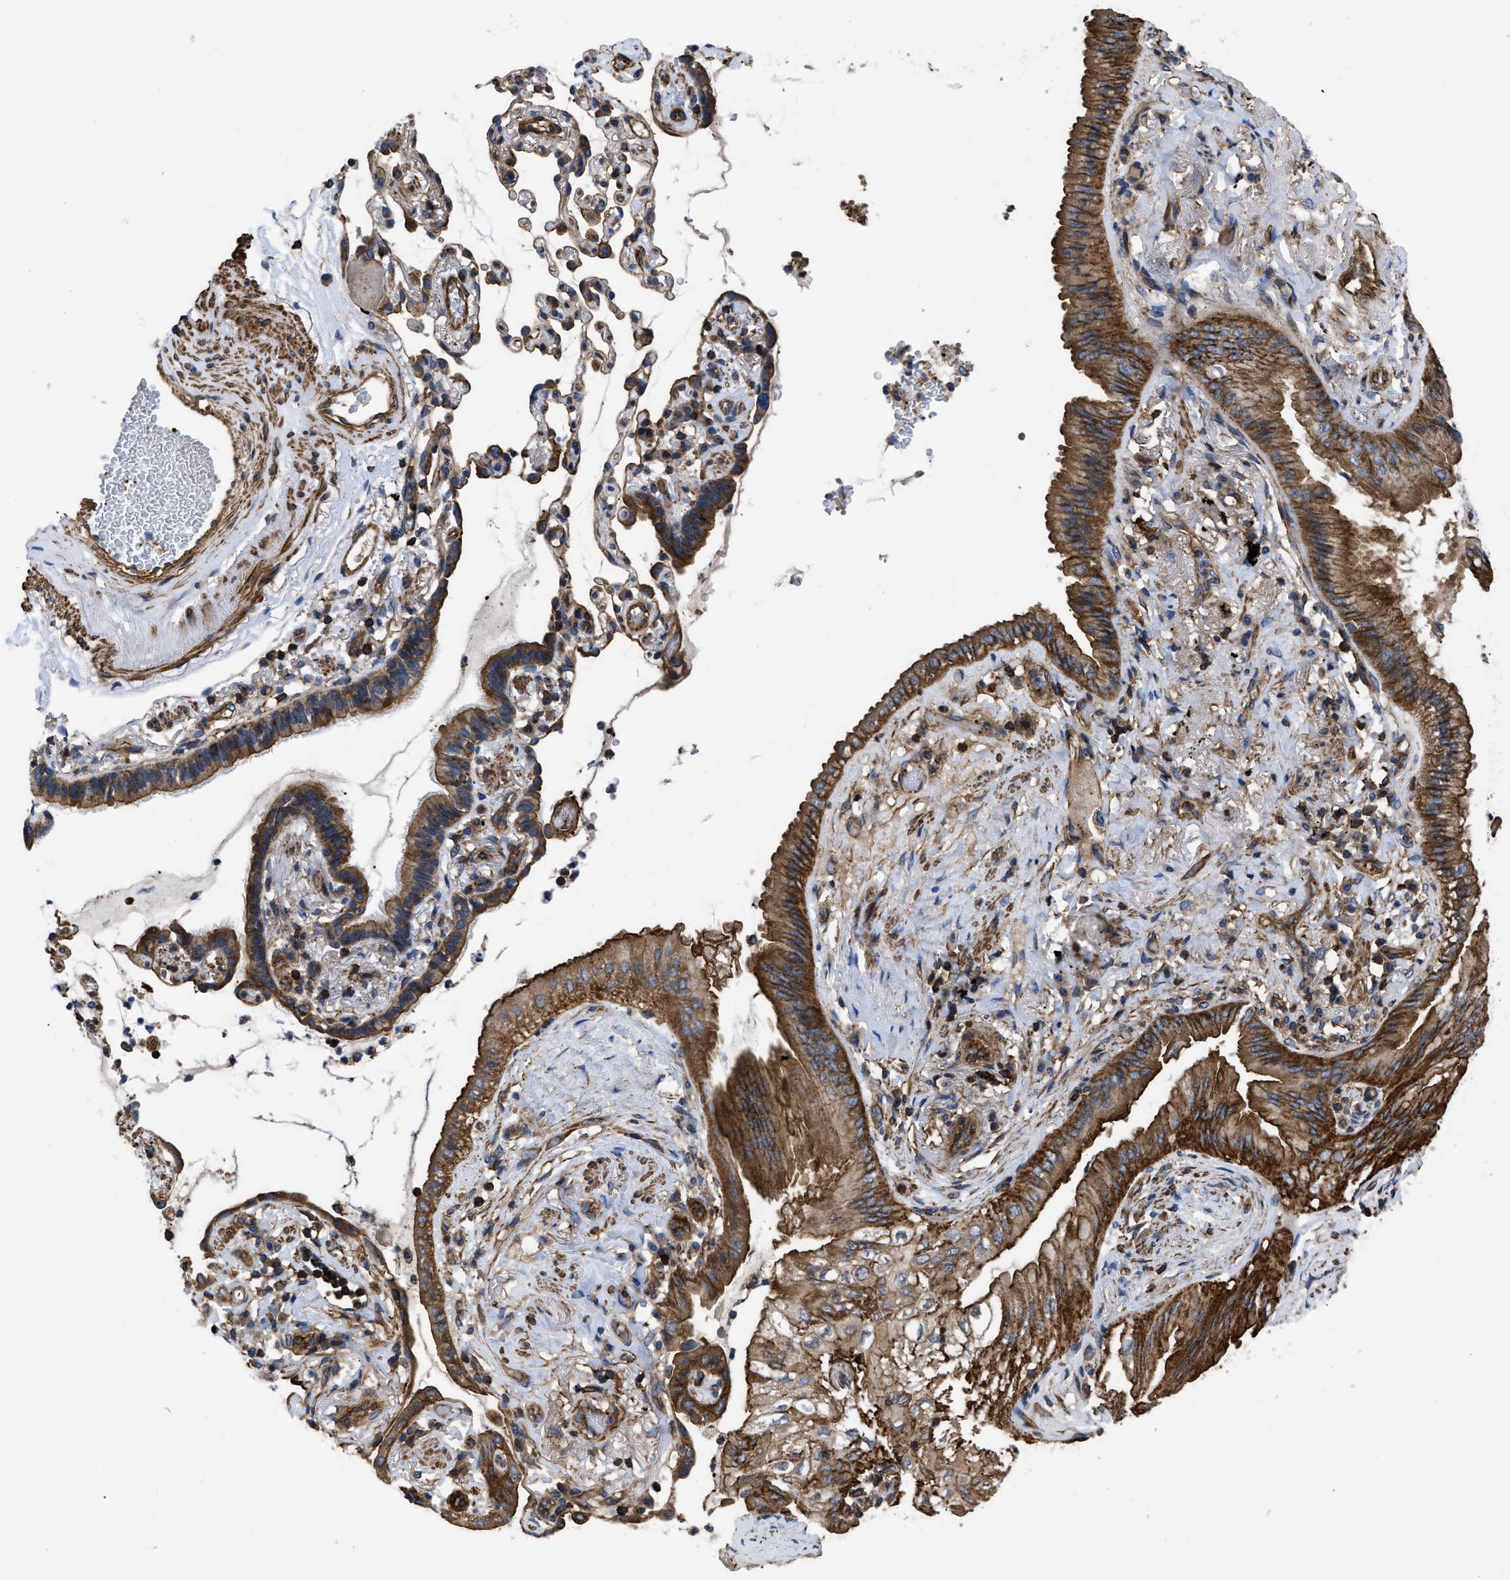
{"staining": {"intensity": "moderate", "quantity": ">75%", "location": "cytoplasmic/membranous"}, "tissue": "lung cancer", "cell_type": "Tumor cells", "image_type": "cancer", "snomed": [{"axis": "morphology", "description": "Normal tissue, NOS"}, {"axis": "morphology", "description": "Adenocarcinoma, NOS"}, {"axis": "topography", "description": "Bronchus"}, {"axis": "topography", "description": "Lung"}], "caption": "Immunohistochemical staining of lung adenocarcinoma exhibits medium levels of moderate cytoplasmic/membranous protein staining in approximately >75% of tumor cells.", "gene": "SCUBE2", "patient": {"sex": "female", "age": 70}}